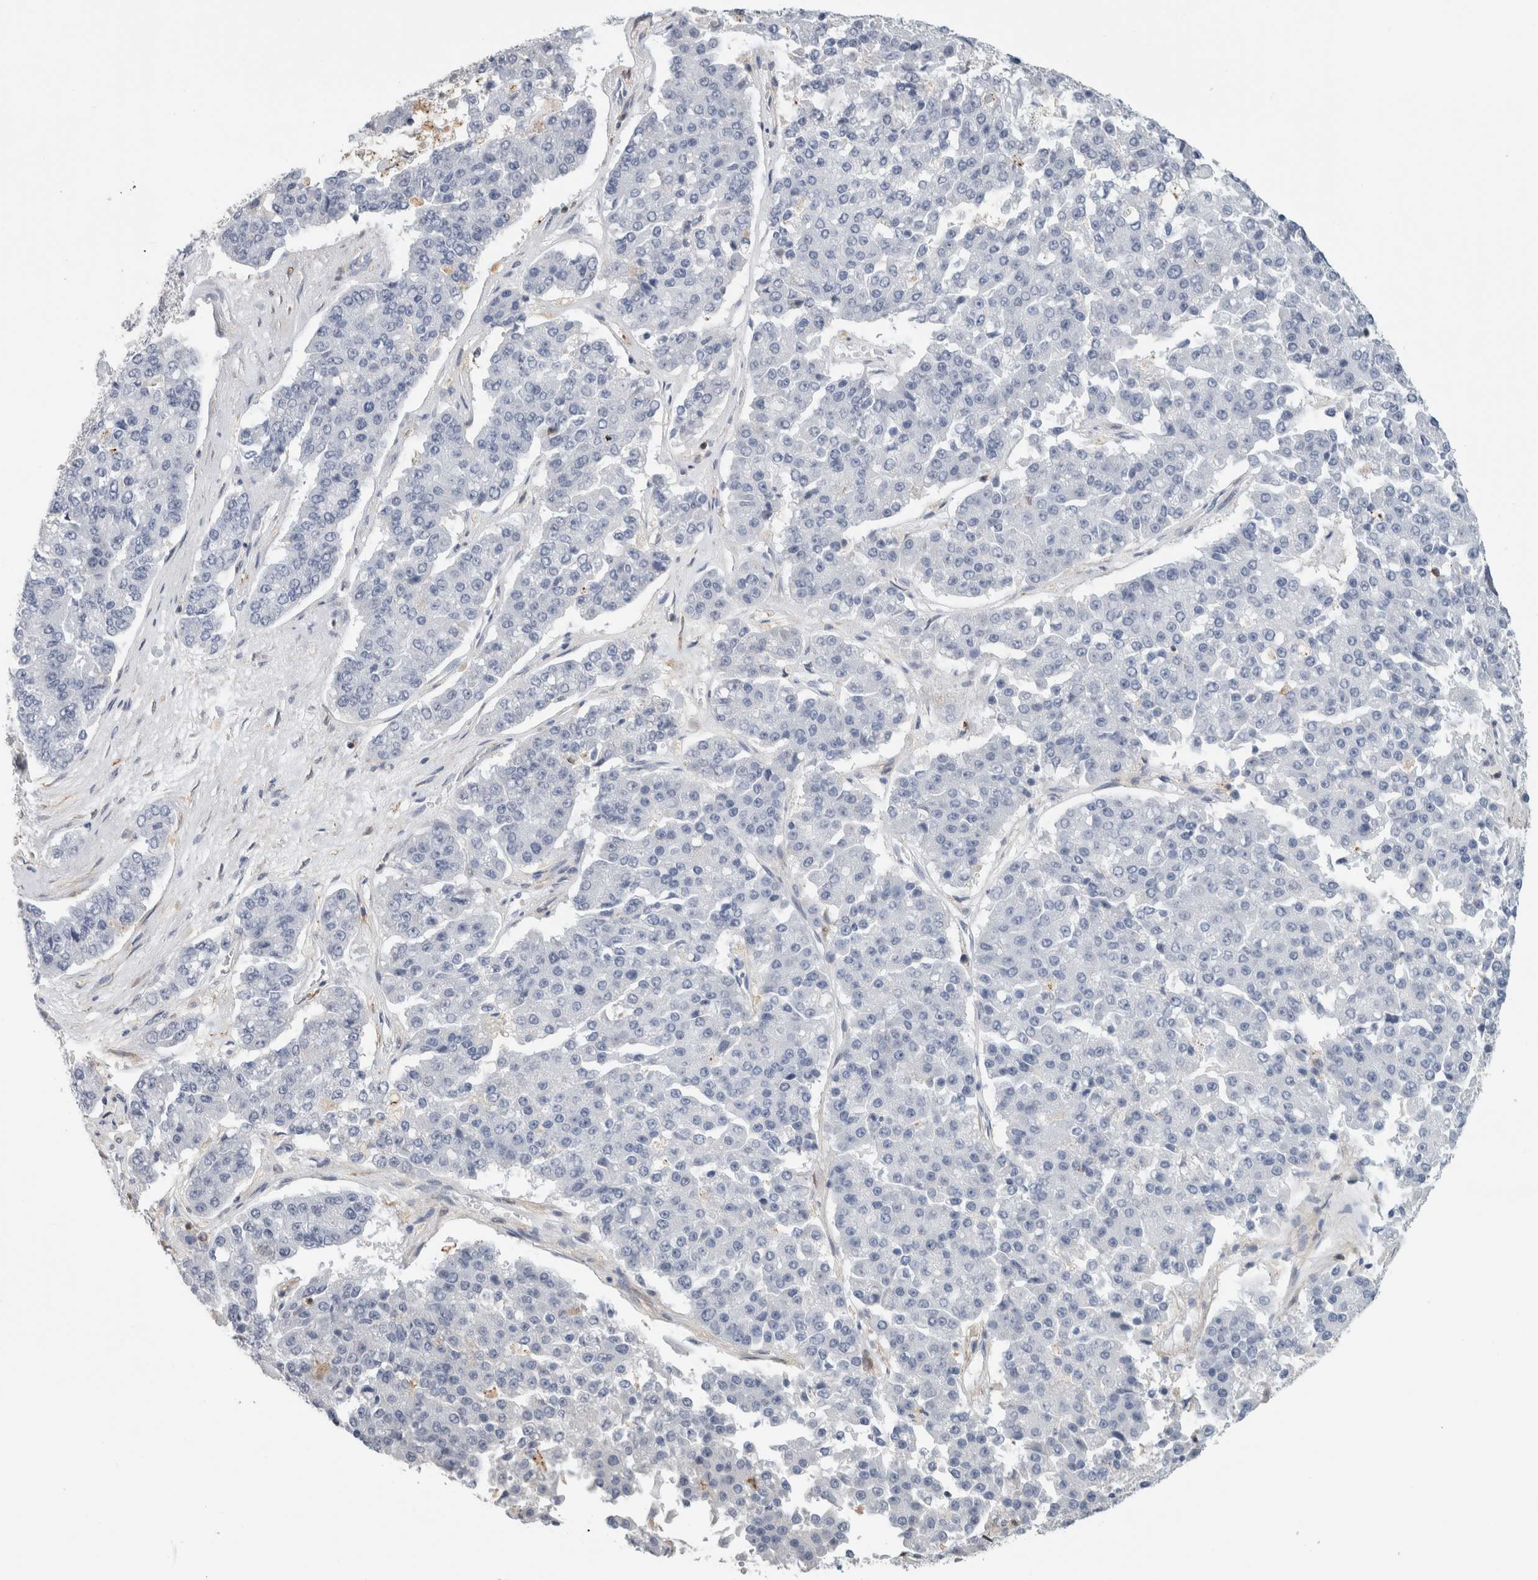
{"staining": {"intensity": "negative", "quantity": "none", "location": "none"}, "tissue": "pancreatic cancer", "cell_type": "Tumor cells", "image_type": "cancer", "snomed": [{"axis": "morphology", "description": "Adenocarcinoma, NOS"}, {"axis": "topography", "description": "Pancreas"}], "caption": "Pancreatic cancer (adenocarcinoma) was stained to show a protein in brown. There is no significant staining in tumor cells.", "gene": "P2RY2", "patient": {"sex": "male", "age": 50}}